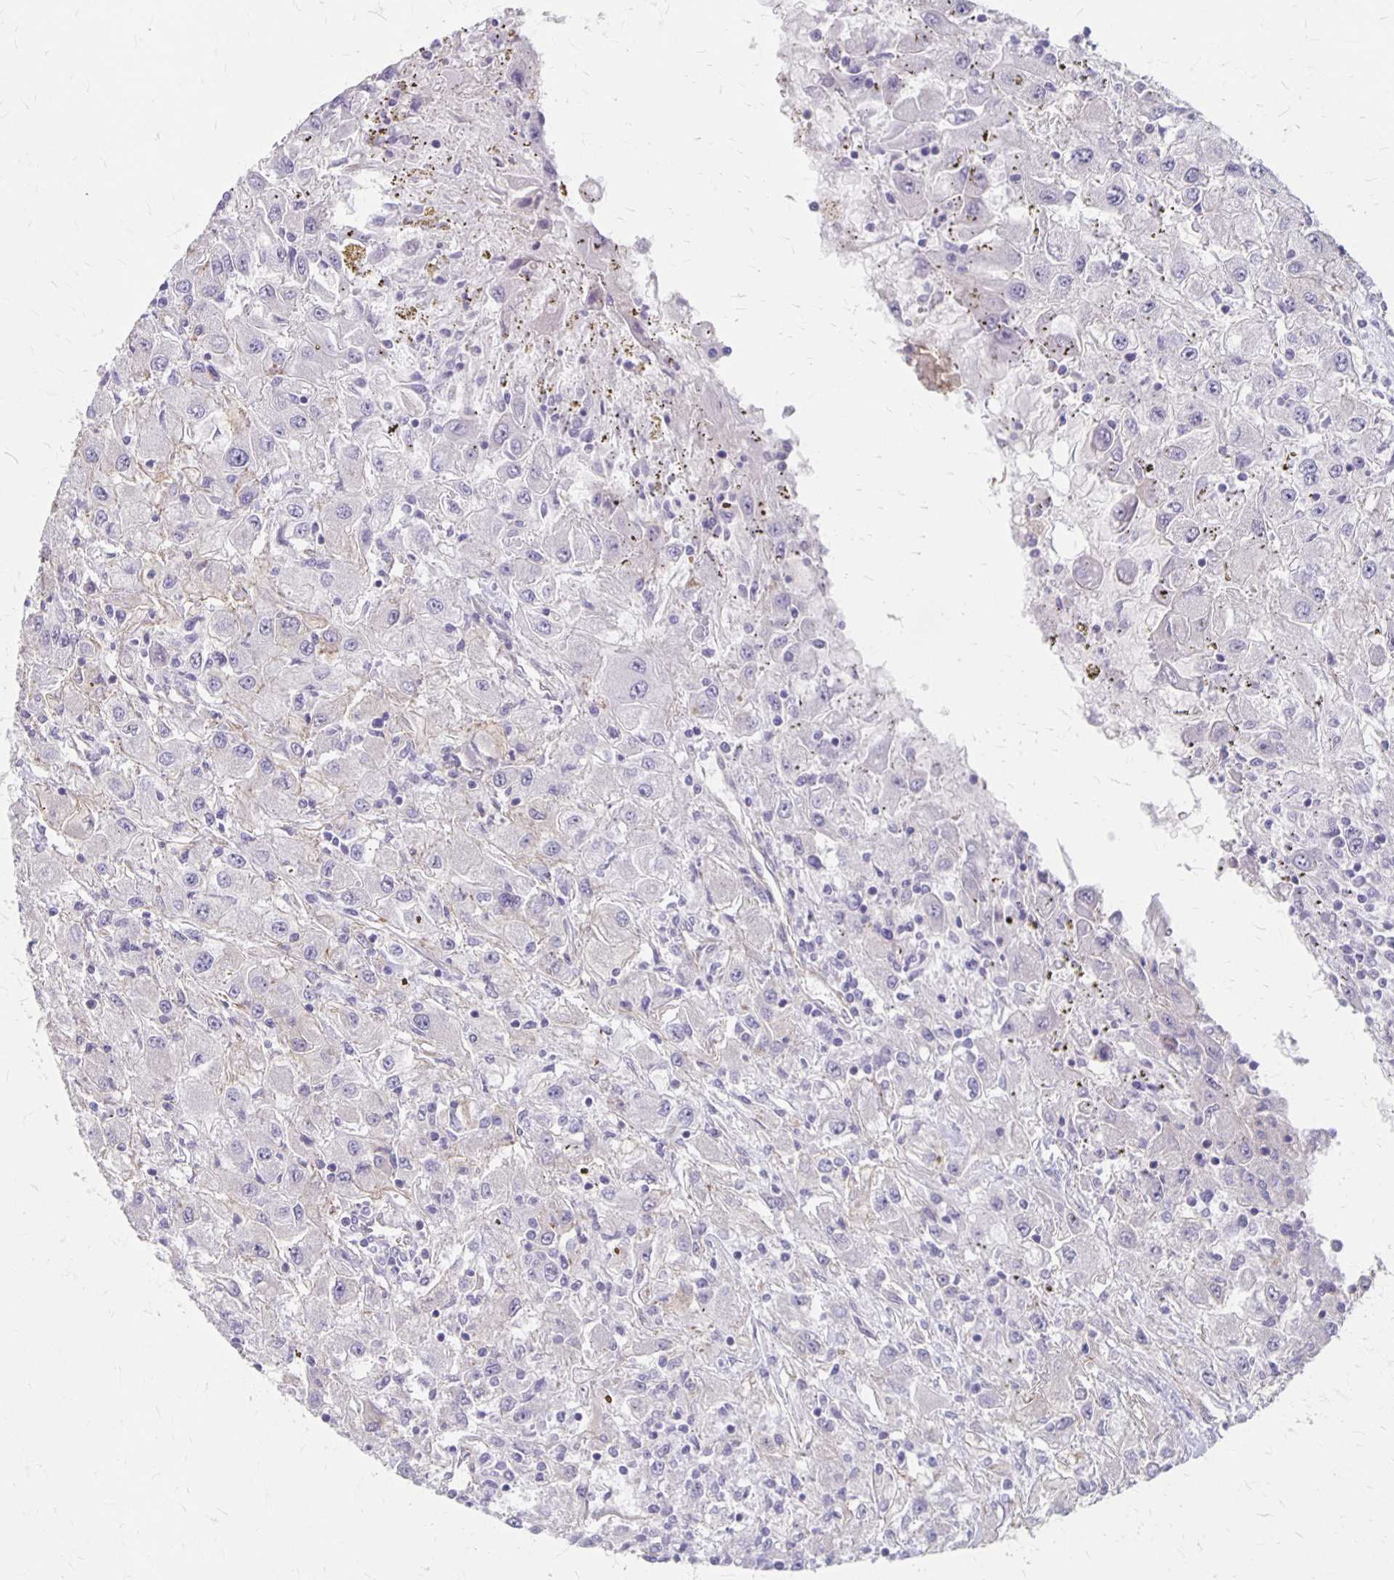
{"staining": {"intensity": "negative", "quantity": "none", "location": "none"}, "tissue": "renal cancer", "cell_type": "Tumor cells", "image_type": "cancer", "snomed": [{"axis": "morphology", "description": "Adenocarcinoma, NOS"}, {"axis": "topography", "description": "Kidney"}], "caption": "Adenocarcinoma (renal) stained for a protein using immunohistochemistry displays no positivity tumor cells.", "gene": "PPP1R3E", "patient": {"sex": "female", "age": 67}}